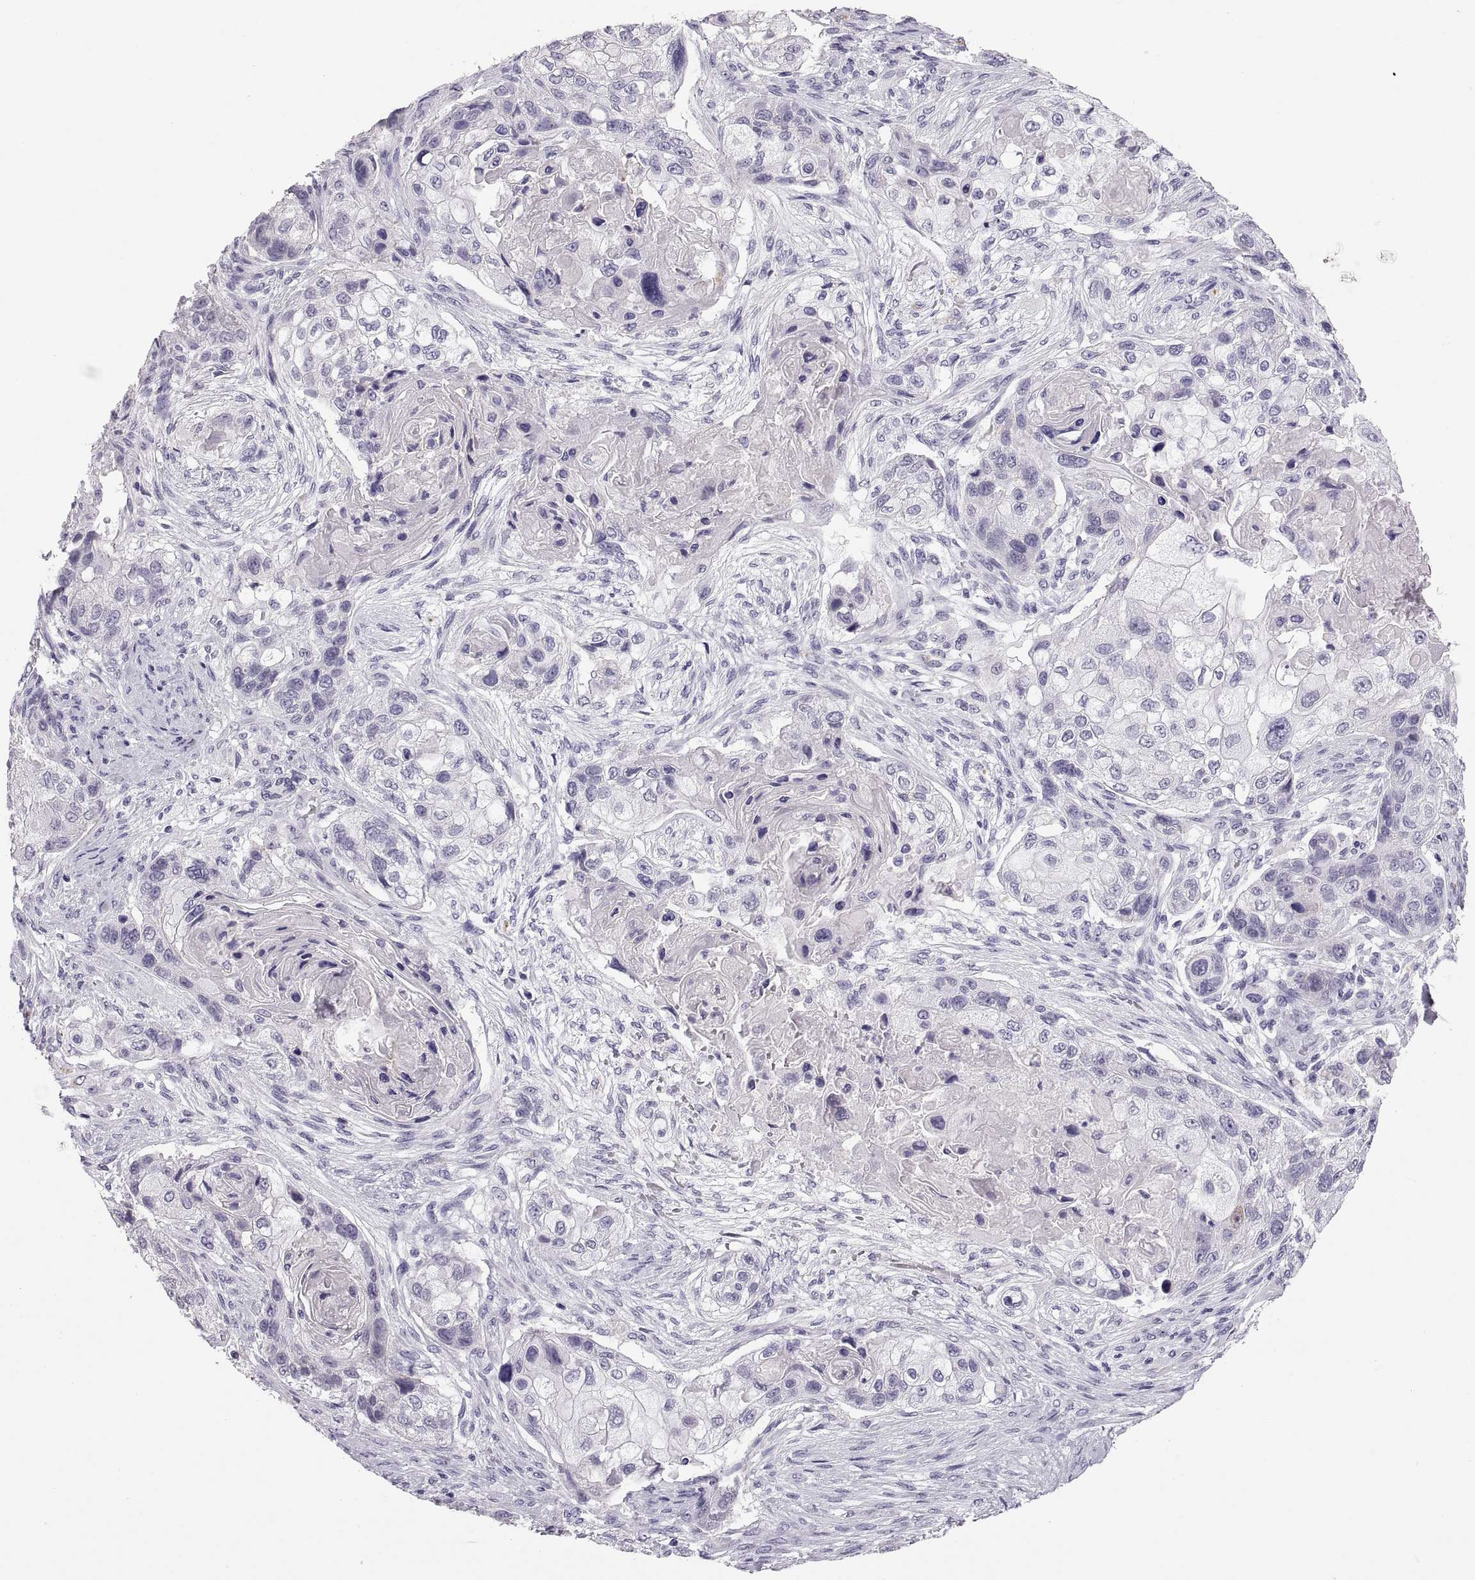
{"staining": {"intensity": "negative", "quantity": "none", "location": "none"}, "tissue": "lung cancer", "cell_type": "Tumor cells", "image_type": "cancer", "snomed": [{"axis": "morphology", "description": "Squamous cell carcinoma, NOS"}, {"axis": "topography", "description": "Lung"}], "caption": "Lung cancer was stained to show a protein in brown. There is no significant positivity in tumor cells.", "gene": "QRICH2", "patient": {"sex": "male", "age": 69}}